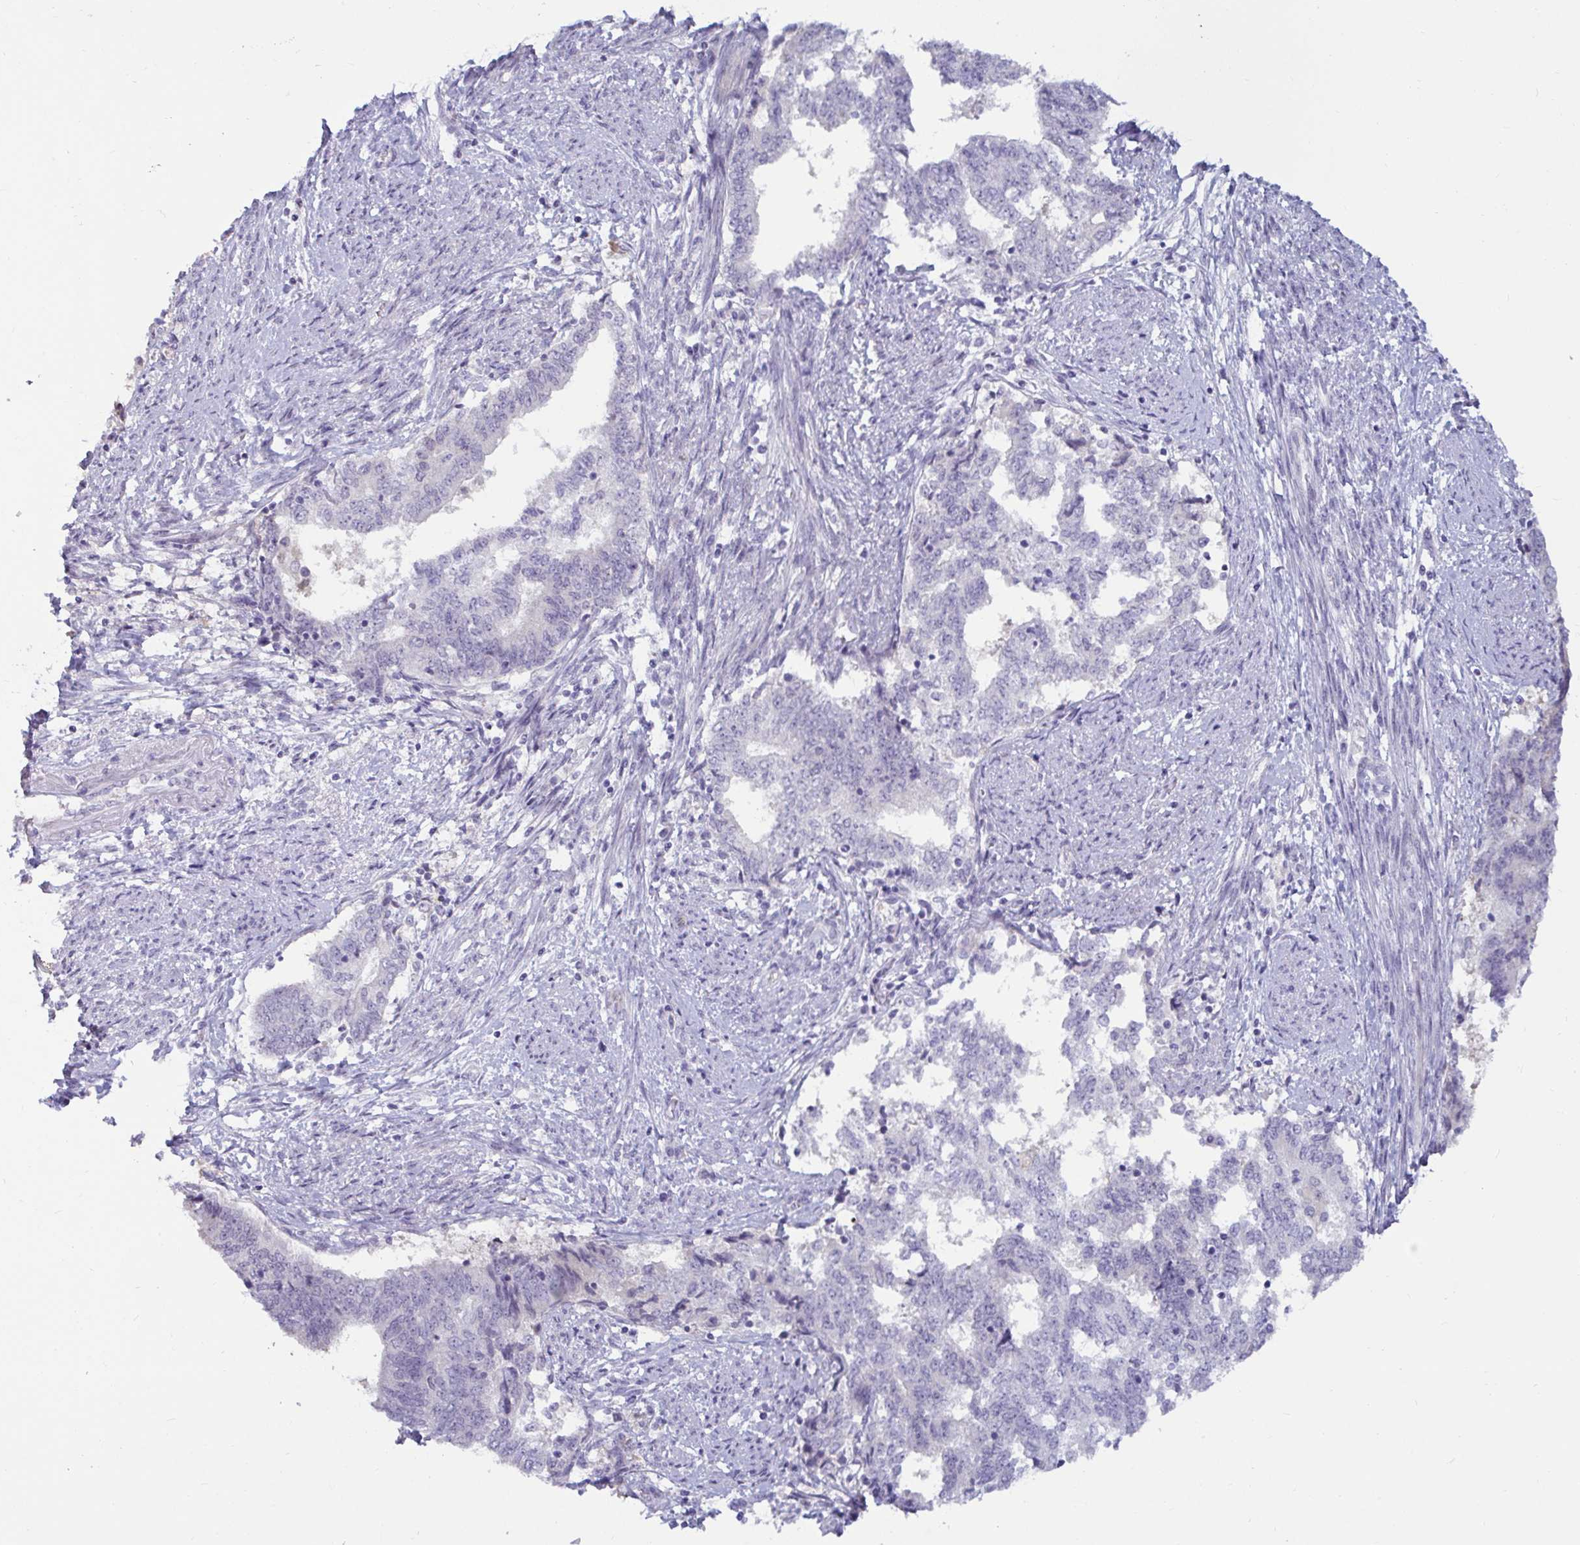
{"staining": {"intensity": "negative", "quantity": "none", "location": "none"}, "tissue": "endometrial cancer", "cell_type": "Tumor cells", "image_type": "cancer", "snomed": [{"axis": "morphology", "description": "Adenocarcinoma, NOS"}, {"axis": "topography", "description": "Endometrium"}], "caption": "Immunohistochemistry (IHC) micrograph of human adenocarcinoma (endometrial) stained for a protein (brown), which exhibits no staining in tumor cells. The staining was performed using DAB (3,3'-diaminobenzidine) to visualize the protein expression in brown, while the nuclei were stained in blue with hematoxylin (Magnification: 20x).", "gene": "GSTM1", "patient": {"sex": "female", "age": 65}}